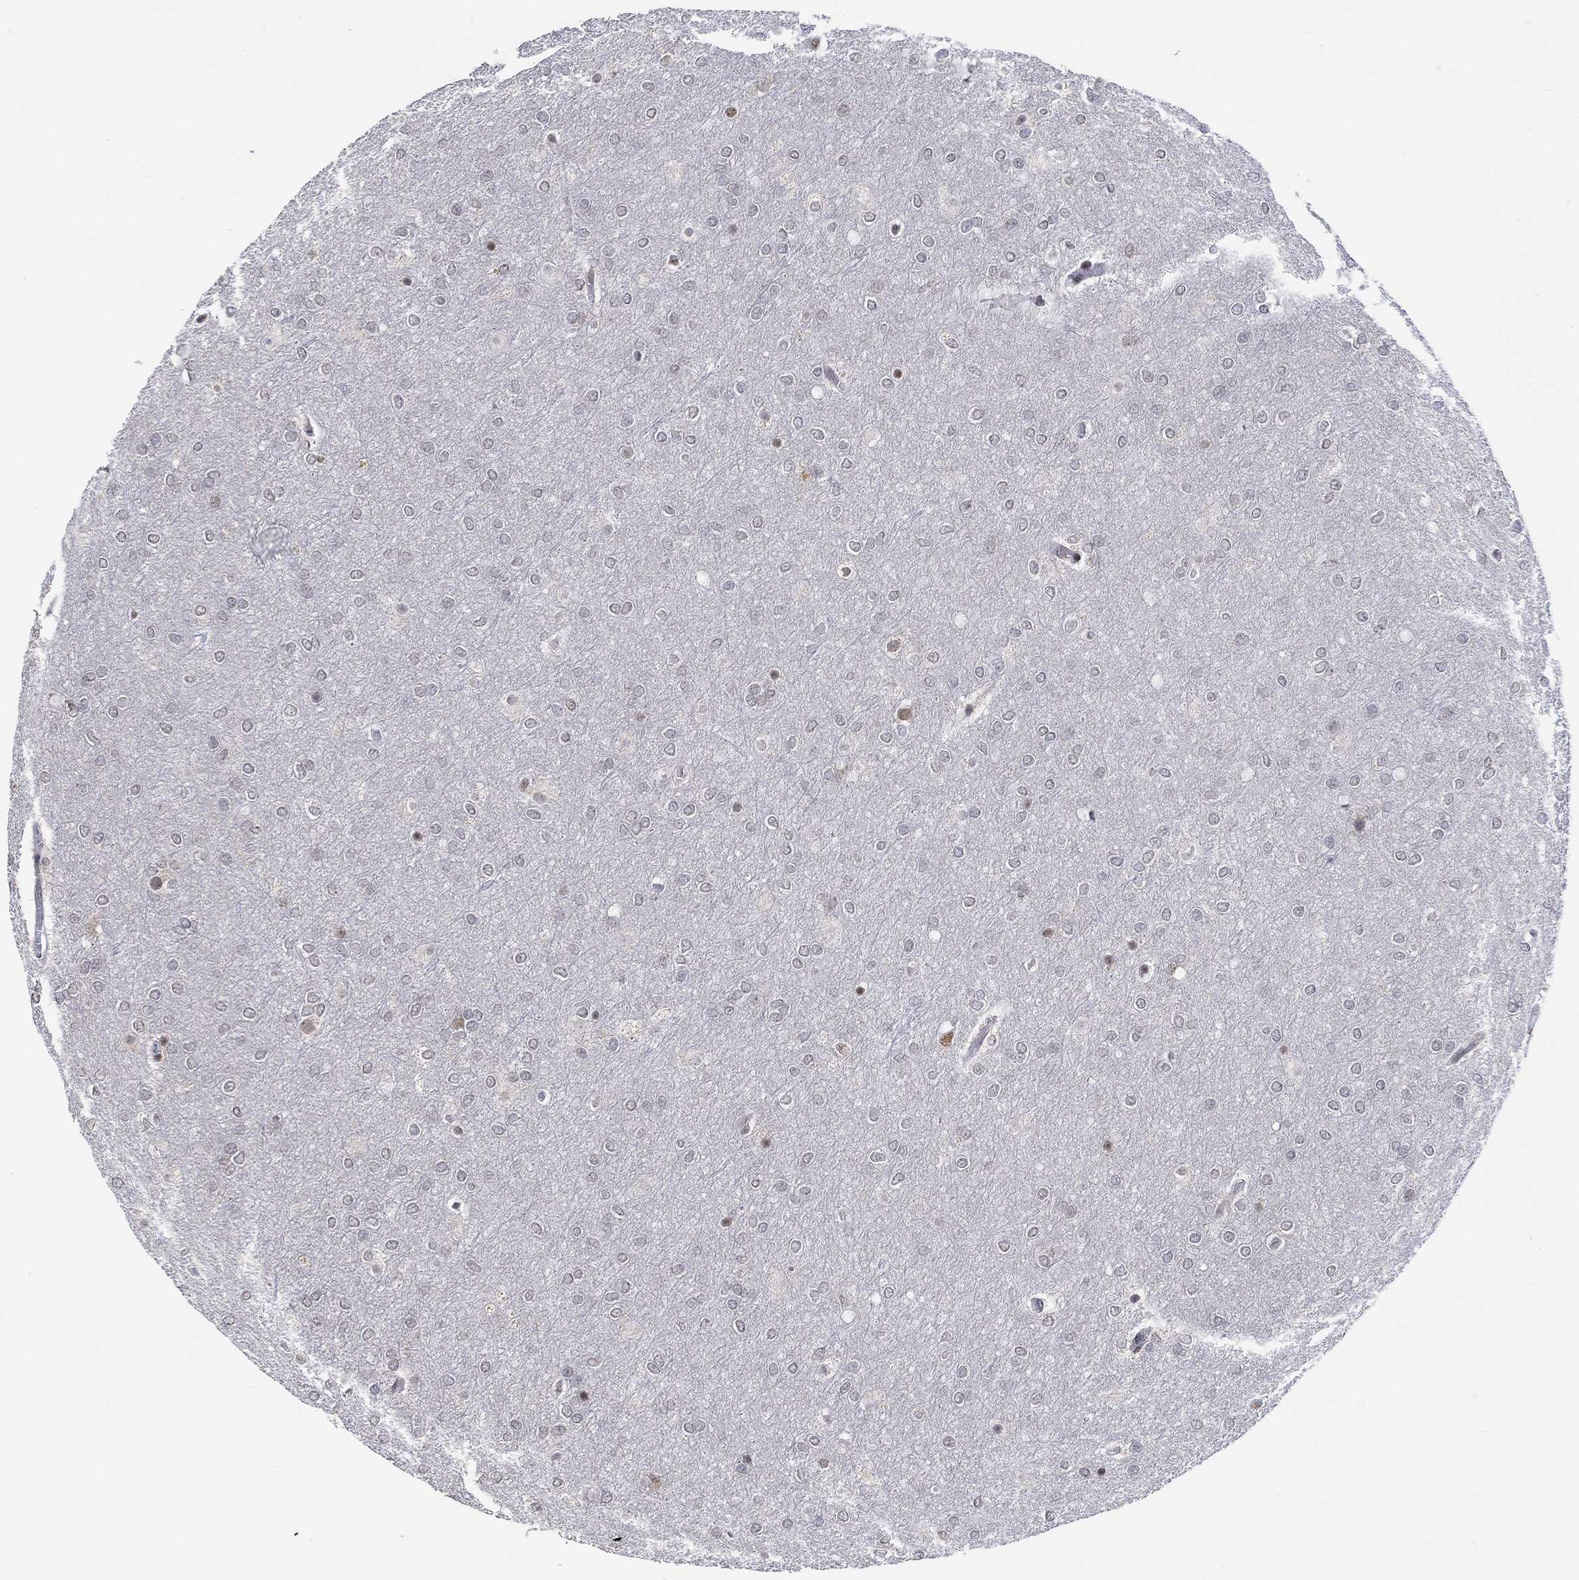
{"staining": {"intensity": "moderate", "quantity": "<25%", "location": "nuclear"}, "tissue": "glioma", "cell_type": "Tumor cells", "image_type": "cancer", "snomed": [{"axis": "morphology", "description": "Glioma, malignant, High grade"}, {"axis": "topography", "description": "Brain"}], "caption": "A low amount of moderate nuclear expression is present in about <25% of tumor cells in malignant glioma (high-grade) tissue.", "gene": "KLF12", "patient": {"sex": "female", "age": 61}}